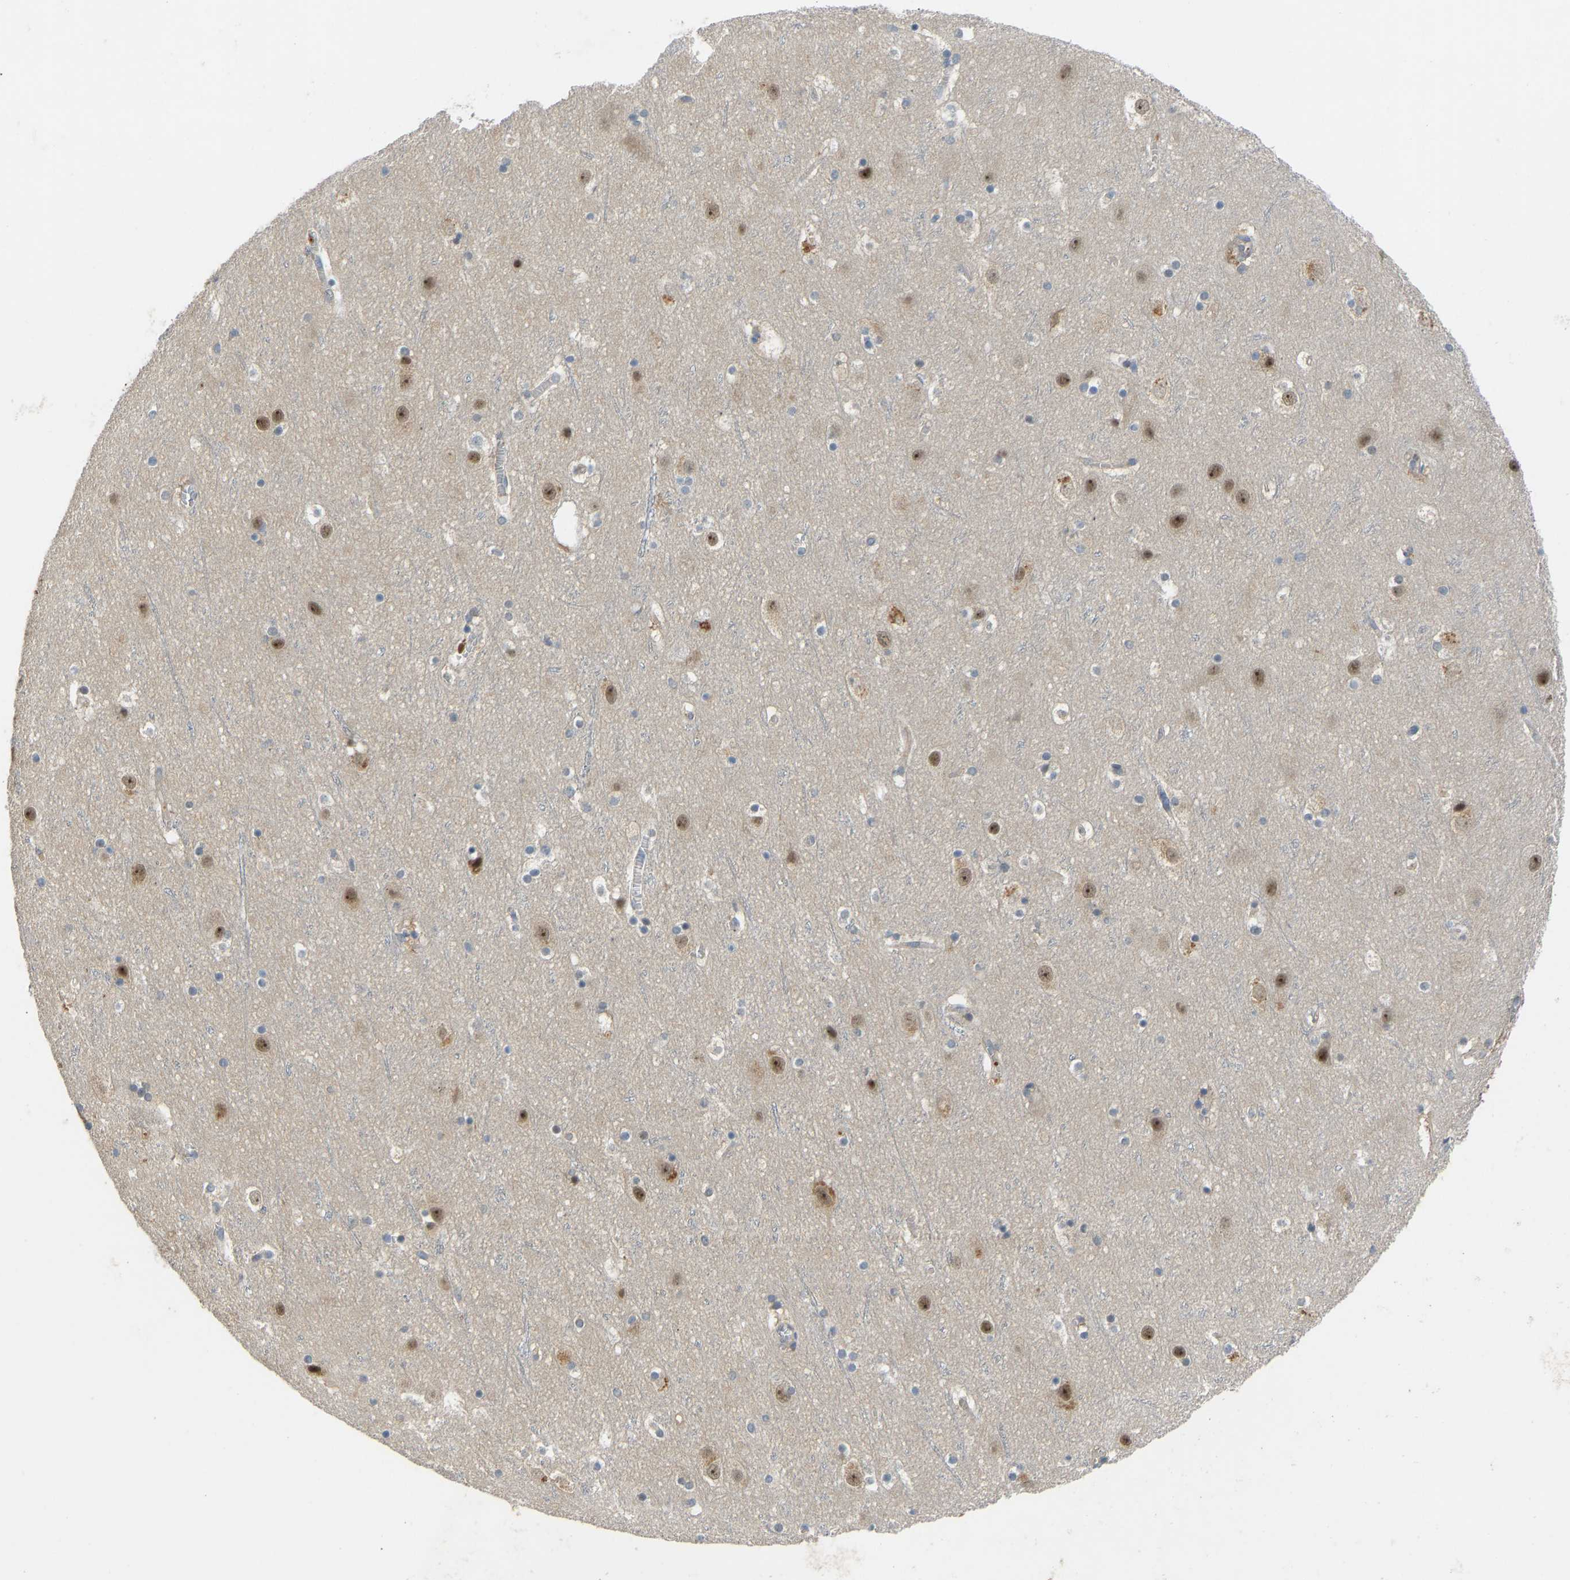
{"staining": {"intensity": "negative", "quantity": "none", "location": "none"}, "tissue": "cerebral cortex", "cell_type": "Endothelial cells", "image_type": "normal", "snomed": [{"axis": "morphology", "description": "Normal tissue, NOS"}, {"axis": "topography", "description": "Cerebral cortex"}], "caption": "Image shows no significant protein positivity in endothelial cells of benign cerebral cortex. The staining is performed using DAB (3,3'-diaminobenzidine) brown chromogen with nuclei counter-stained in using hematoxylin.", "gene": "ZNF251", "patient": {"sex": "male", "age": 45}}